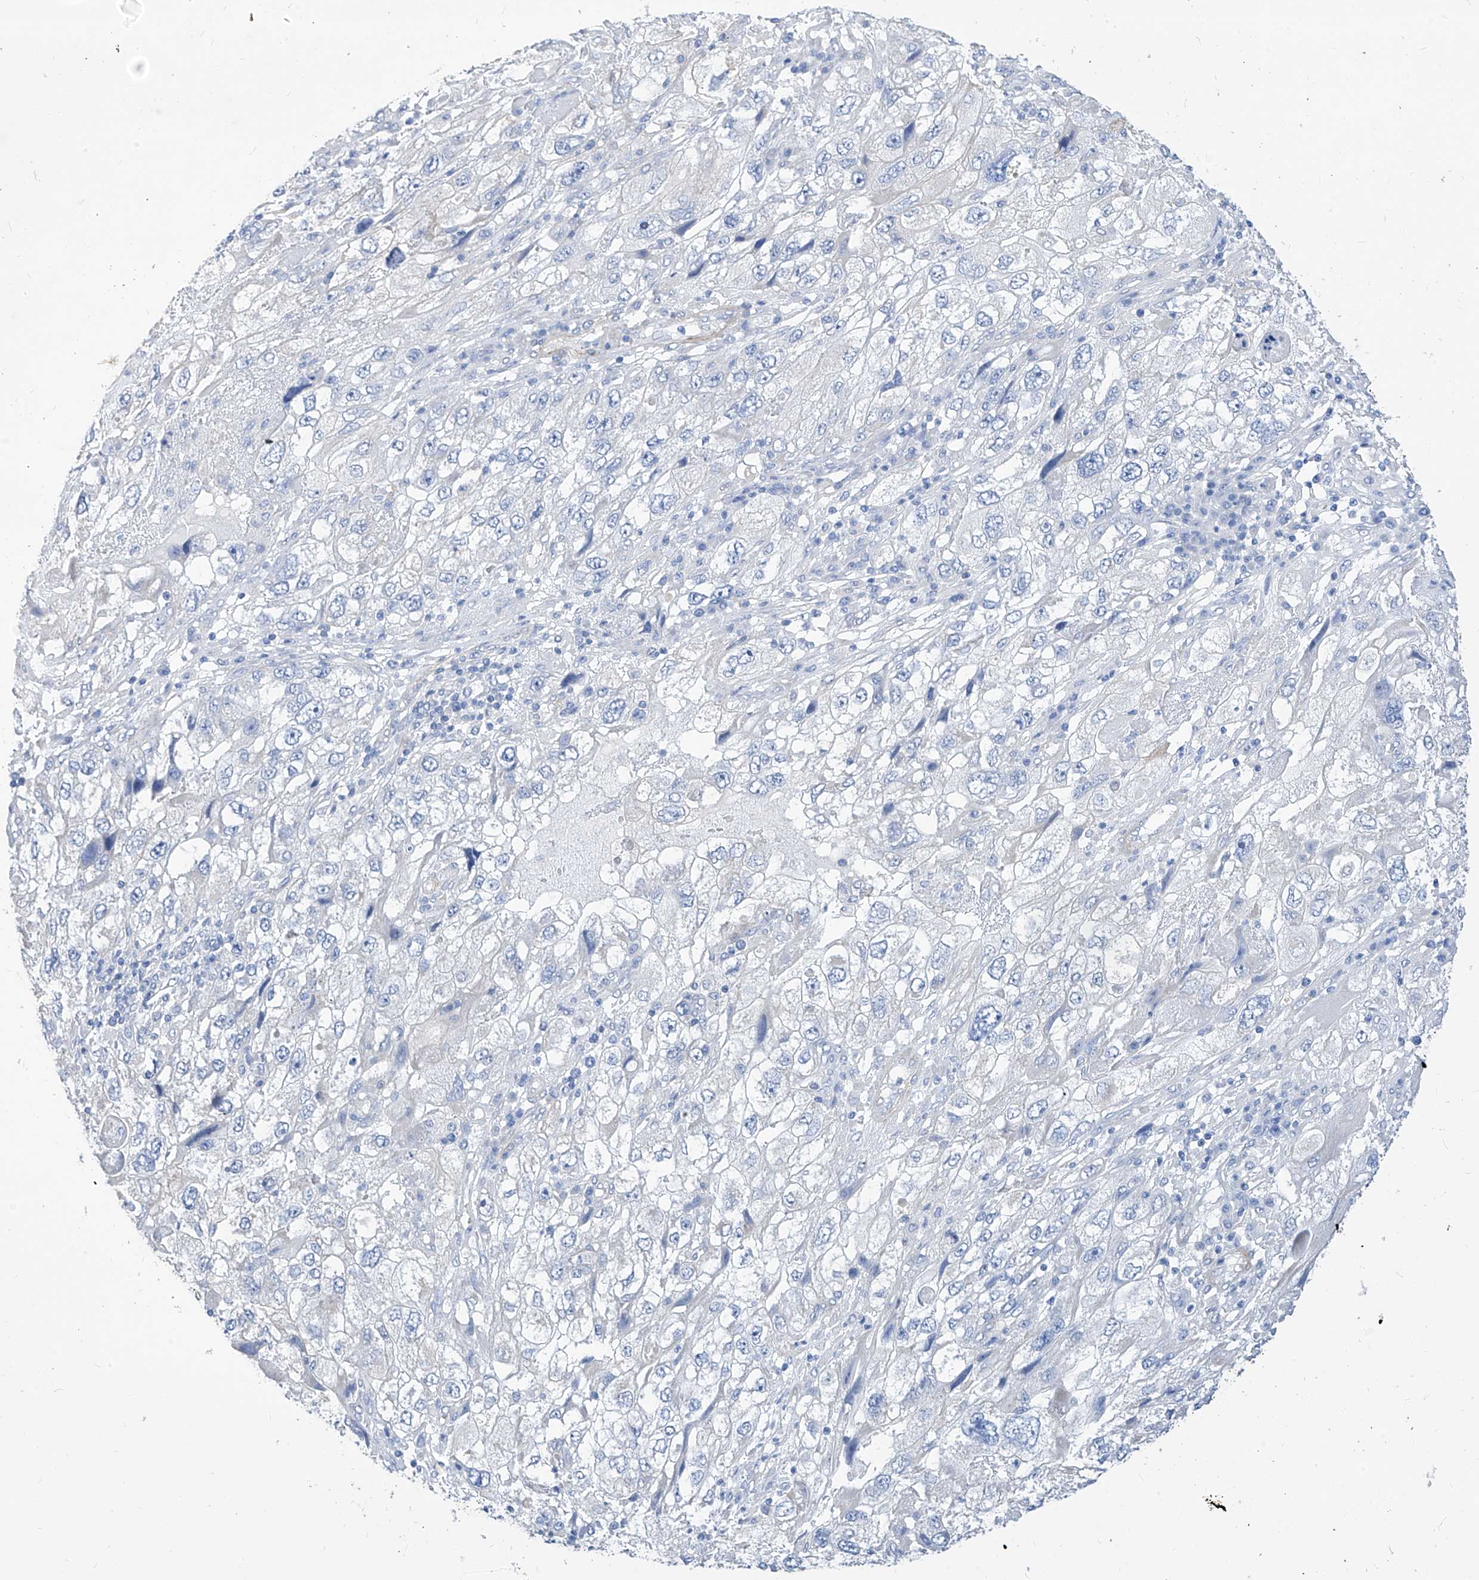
{"staining": {"intensity": "negative", "quantity": "none", "location": "none"}, "tissue": "endometrial cancer", "cell_type": "Tumor cells", "image_type": "cancer", "snomed": [{"axis": "morphology", "description": "Adenocarcinoma, NOS"}, {"axis": "topography", "description": "Endometrium"}], "caption": "Immunohistochemical staining of adenocarcinoma (endometrial) exhibits no significant expression in tumor cells.", "gene": "SCGB2A1", "patient": {"sex": "female", "age": 49}}